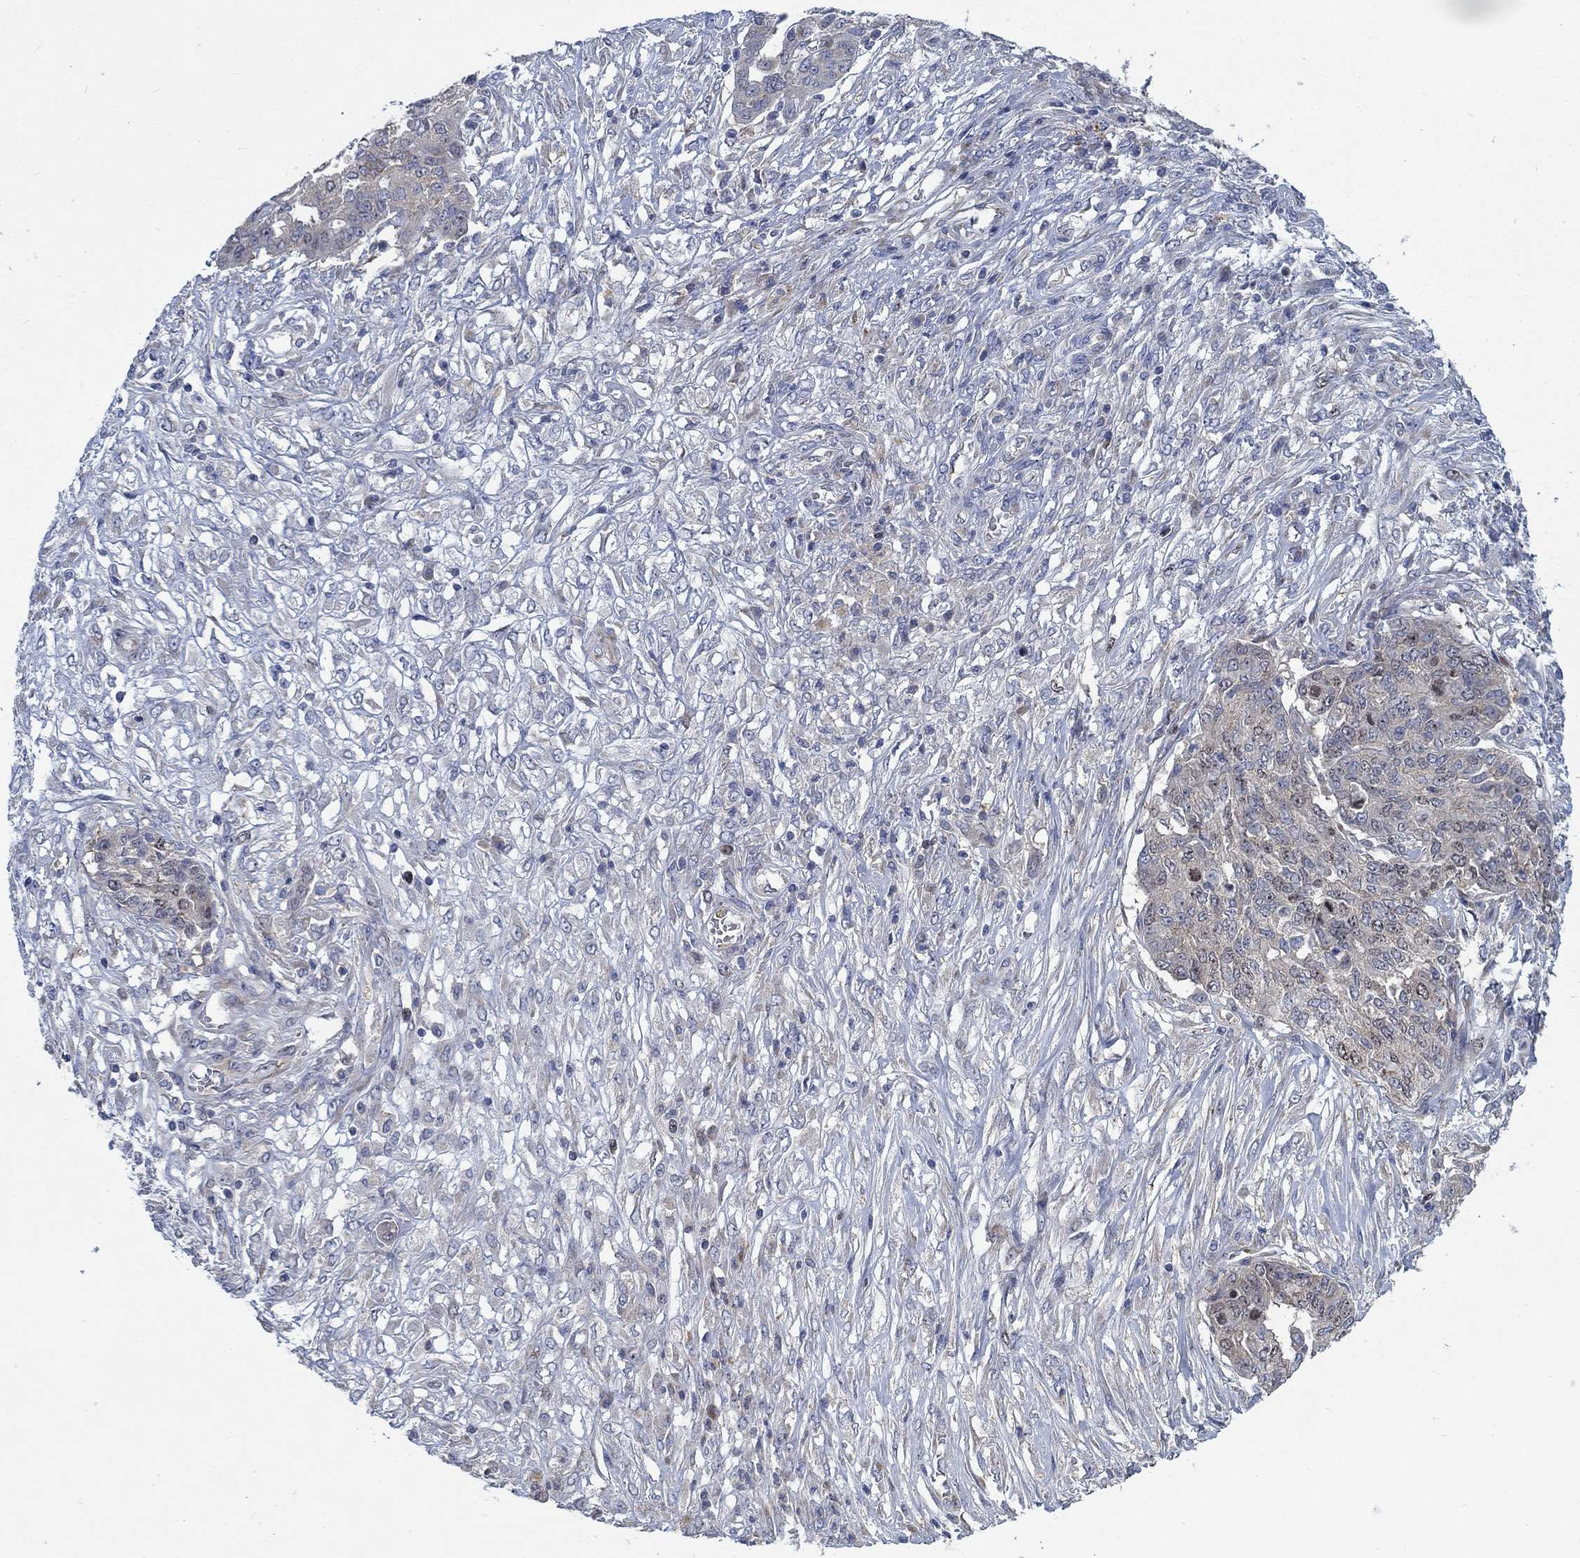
{"staining": {"intensity": "weak", "quantity": "25%-75%", "location": "cytoplasmic/membranous"}, "tissue": "ovarian cancer", "cell_type": "Tumor cells", "image_type": "cancer", "snomed": [{"axis": "morphology", "description": "Cystadenocarcinoma, serous, NOS"}, {"axis": "topography", "description": "Ovary"}], "caption": "Human ovarian cancer (serous cystadenocarcinoma) stained for a protein (brown) exhibits weak cytoplasmic/membranous positive positivity in about 25%-75% of tumor cells.", "gene": "MMP24", "patient": {"sex": "female", "age": 67}}